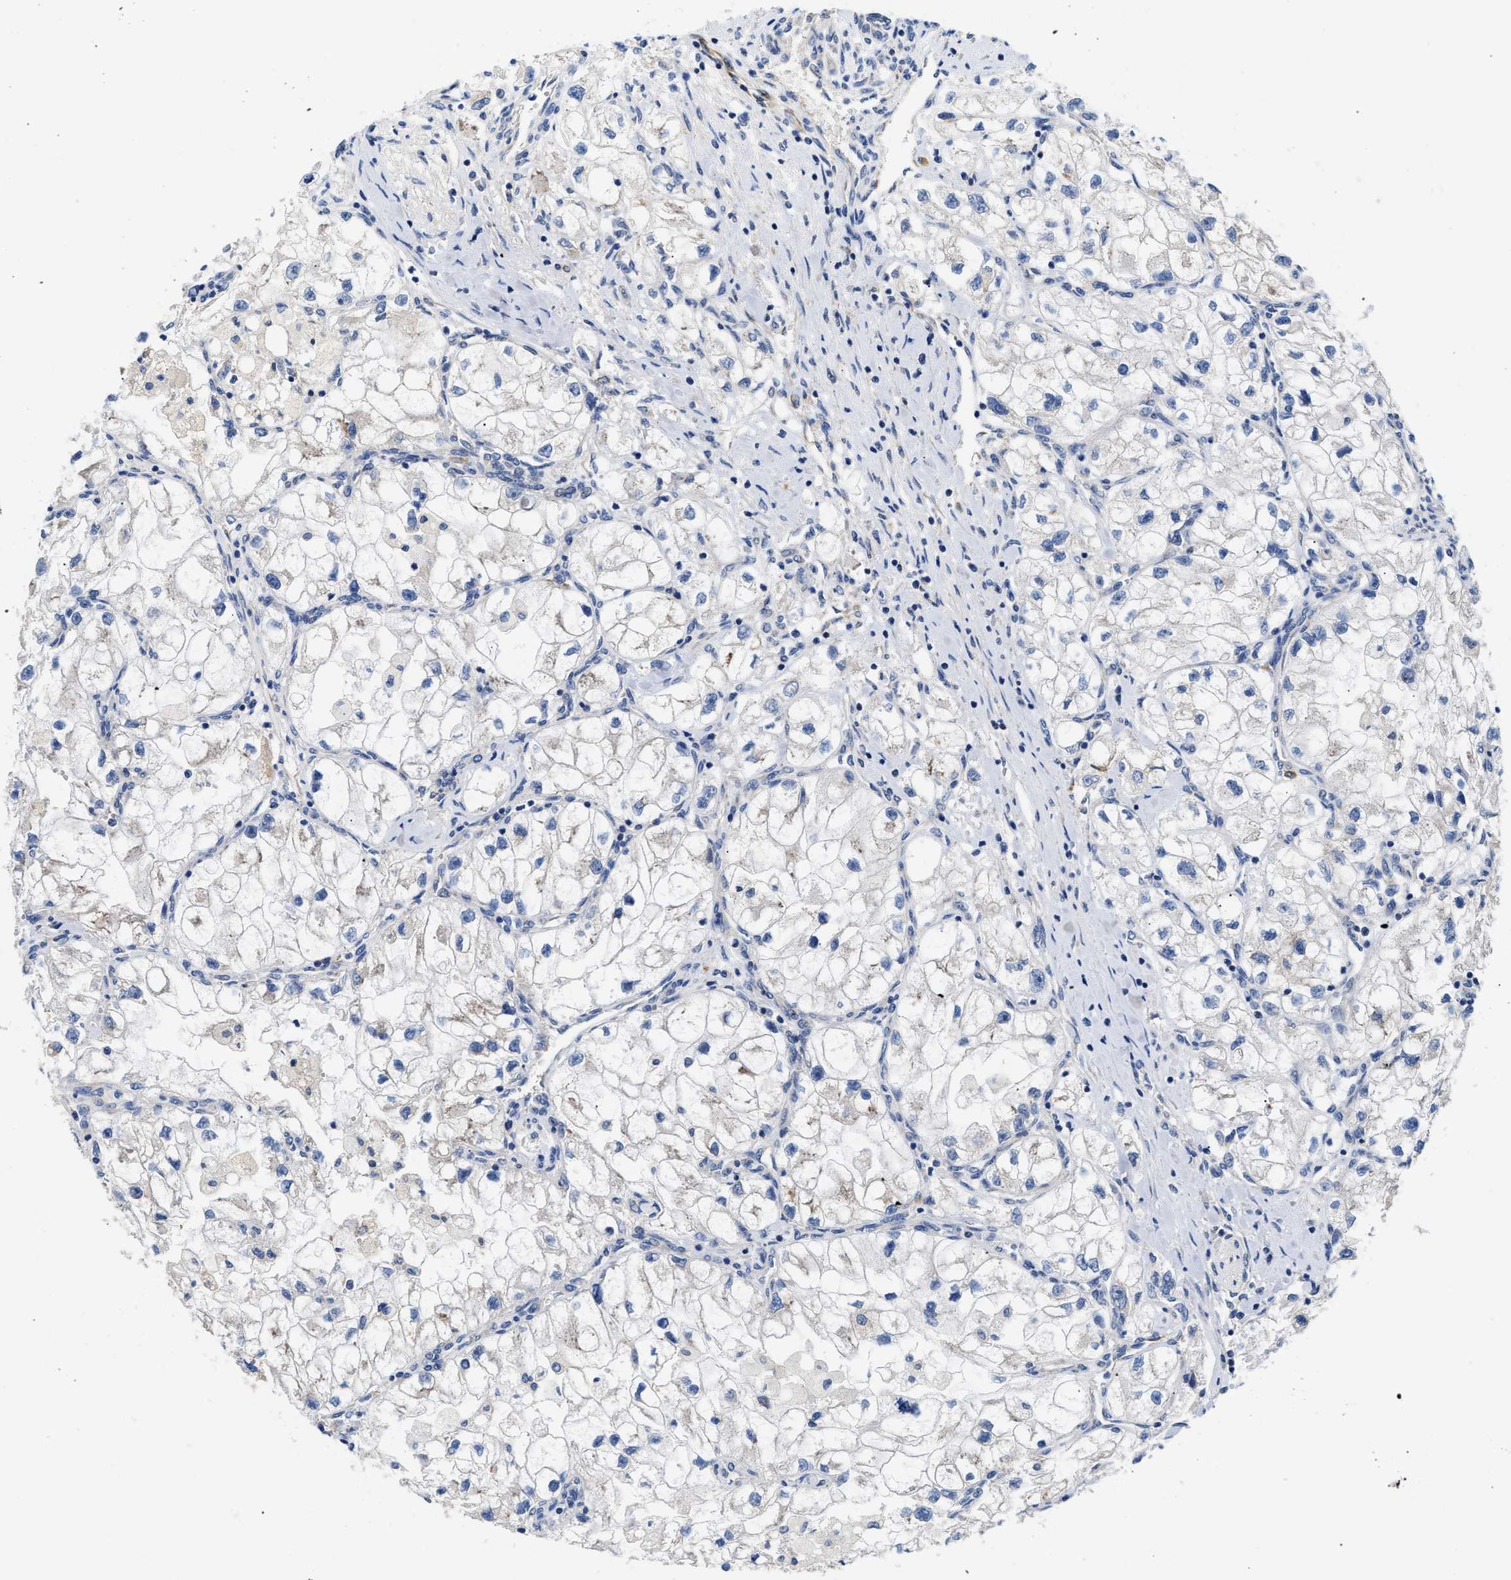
{"staining": {"intensity": "negative", "quantity": "none", "location": "none"}, "tissue": "renal cancer", "cell_type": "Tumor cells", "image_type": "cancer", "snomed": [{"axis": "morphology", "description": "Adenocarcinoma, NOS"}, {"axis": "topography", "description": "Kidney"}], "caption": "Immunohistochemical staining of adenocarcinoma (renal) reveals no significant positivity in tumor cells.", "gene": "RINT1", "patient": {"sex": "female", "age": 70}}